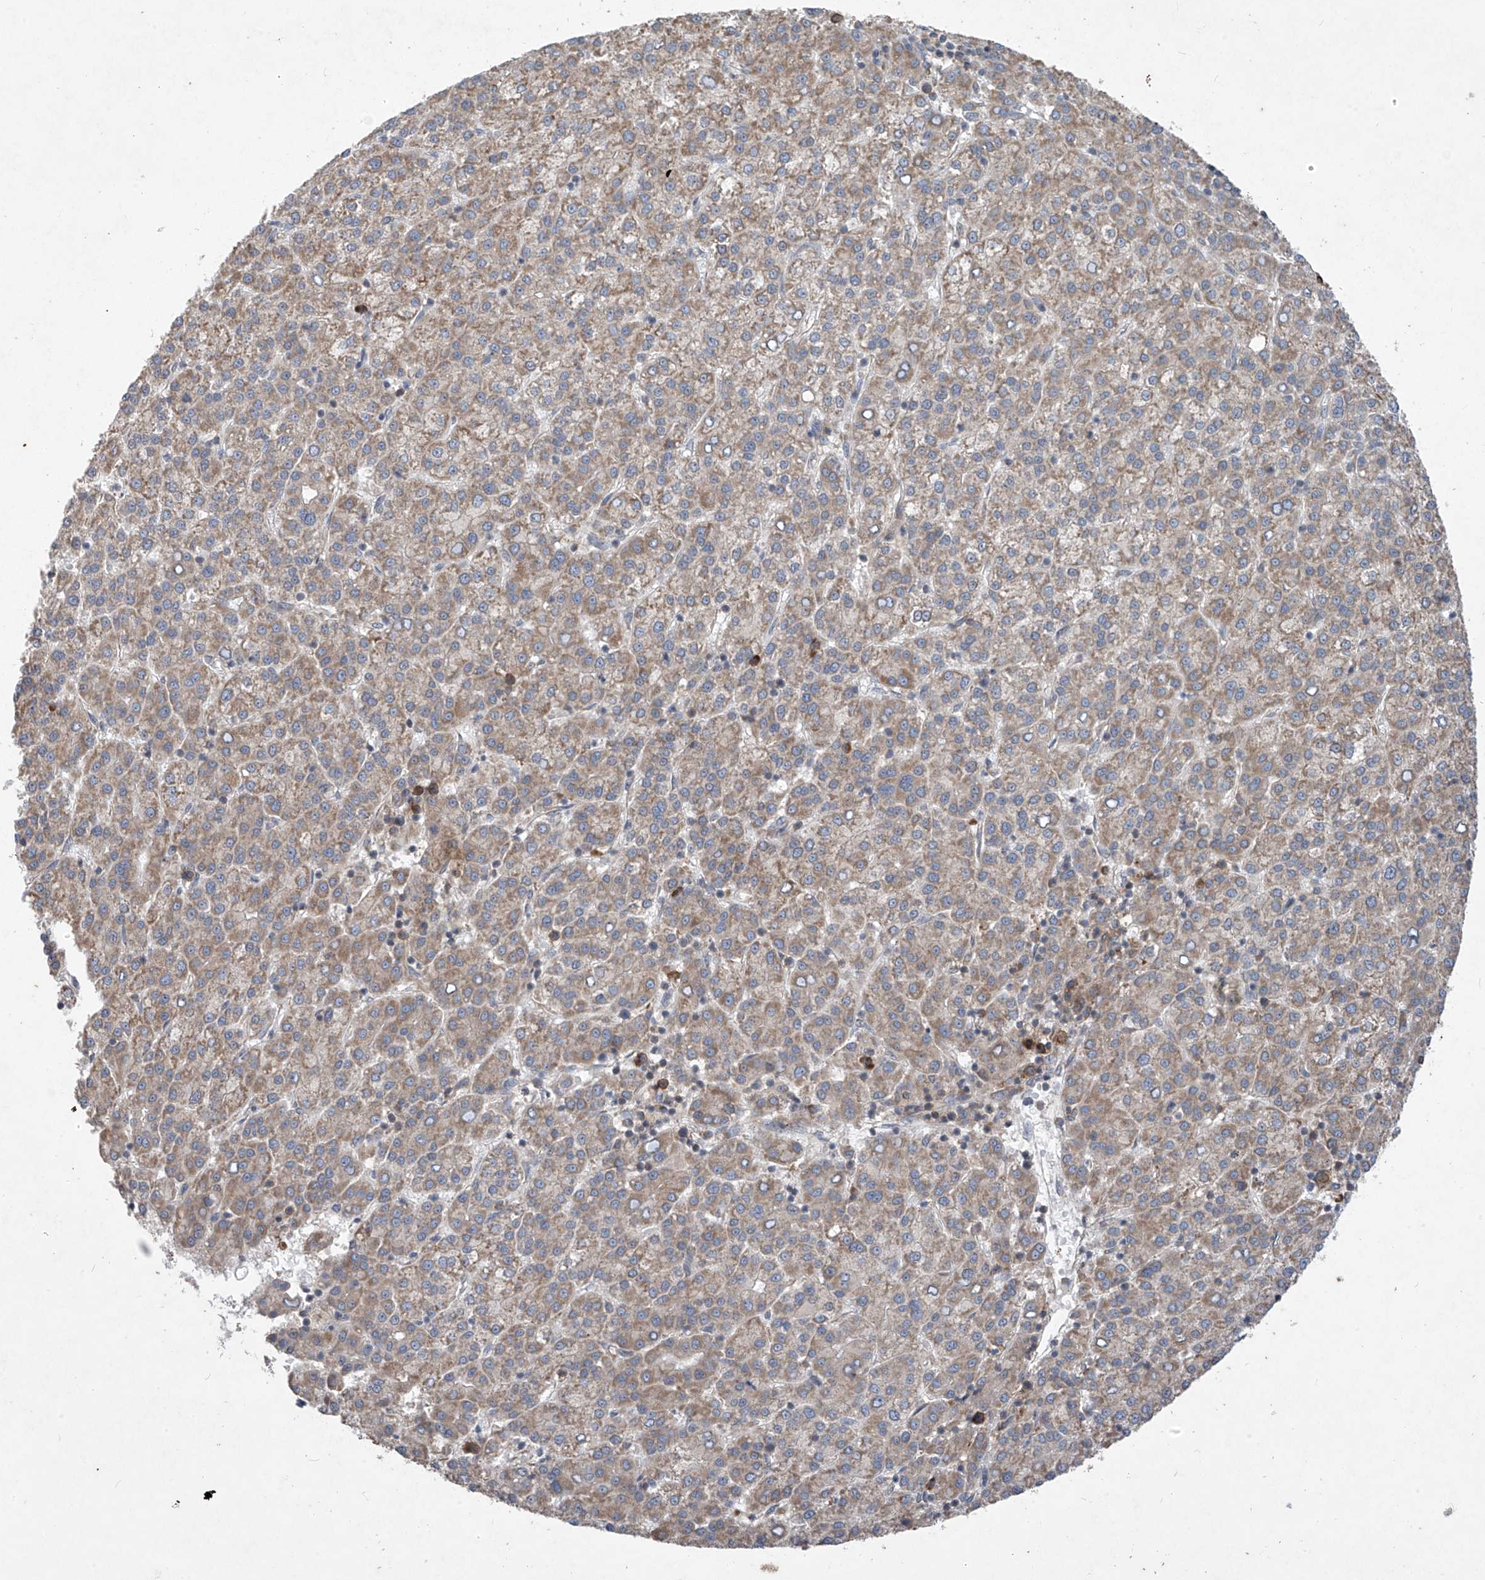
{"staining": {"intensity": "weak", "quantity": ">75%", "location": "cytoplasmic/membranous"}, "tissue": "liver cancer", "cell_type": "Tumor cells", "image_type": "cancer", "snomed": [{"axis": "morphology", "description": "Carcinoma, Hepatocellular, NOS"}, {"axis": "topography", "description": "Liver"}], "caption": "Liver cancer stained with a protein marker shows weak staining in tumor cells.", "gene": "RPL34", "patient": {"sex": "female", "age": 58}}